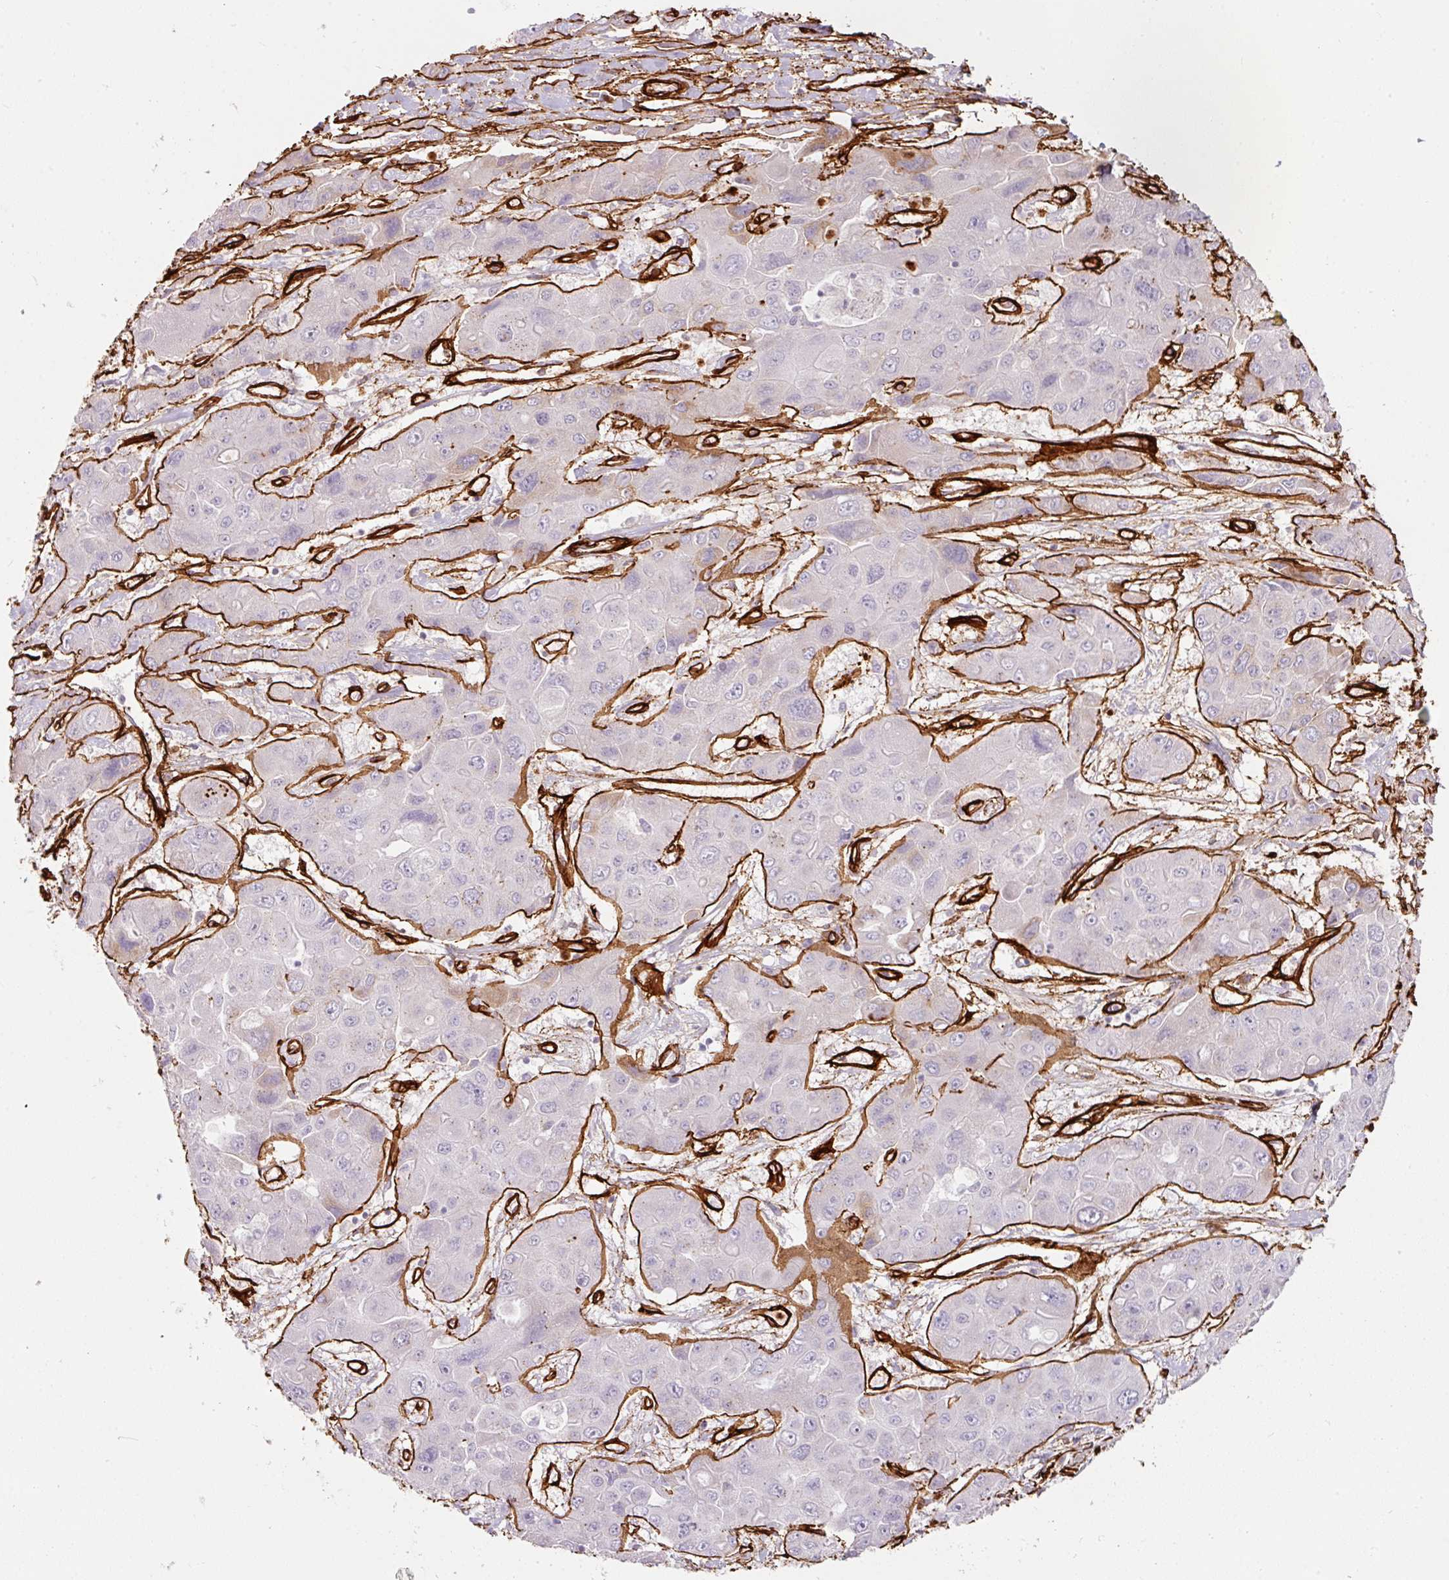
{"staining": {"intensity": "negative", "quantity": "none", "location": "none"}, "tissue": "liver cancer", "cell_type": "Tumor cells", "image_type": "cancer", "snomed": [{"axis": "morphology", "description": "Cholangiocarcinoma"}, {"axis": "topography", "description": "Liver"}], "caption": "Immunohistochemistry photomicrograph of neoplastic tissue: human liver cancer stained with DAB (3,3'-diaminobenzidine) reveals no significant protein expression in tumor cells. (Immunohistochemistry (ihc), brightfield microscopy, high magnification).", "gene": "LOXL4", "patient": {"sex": "male", "age": 67}}